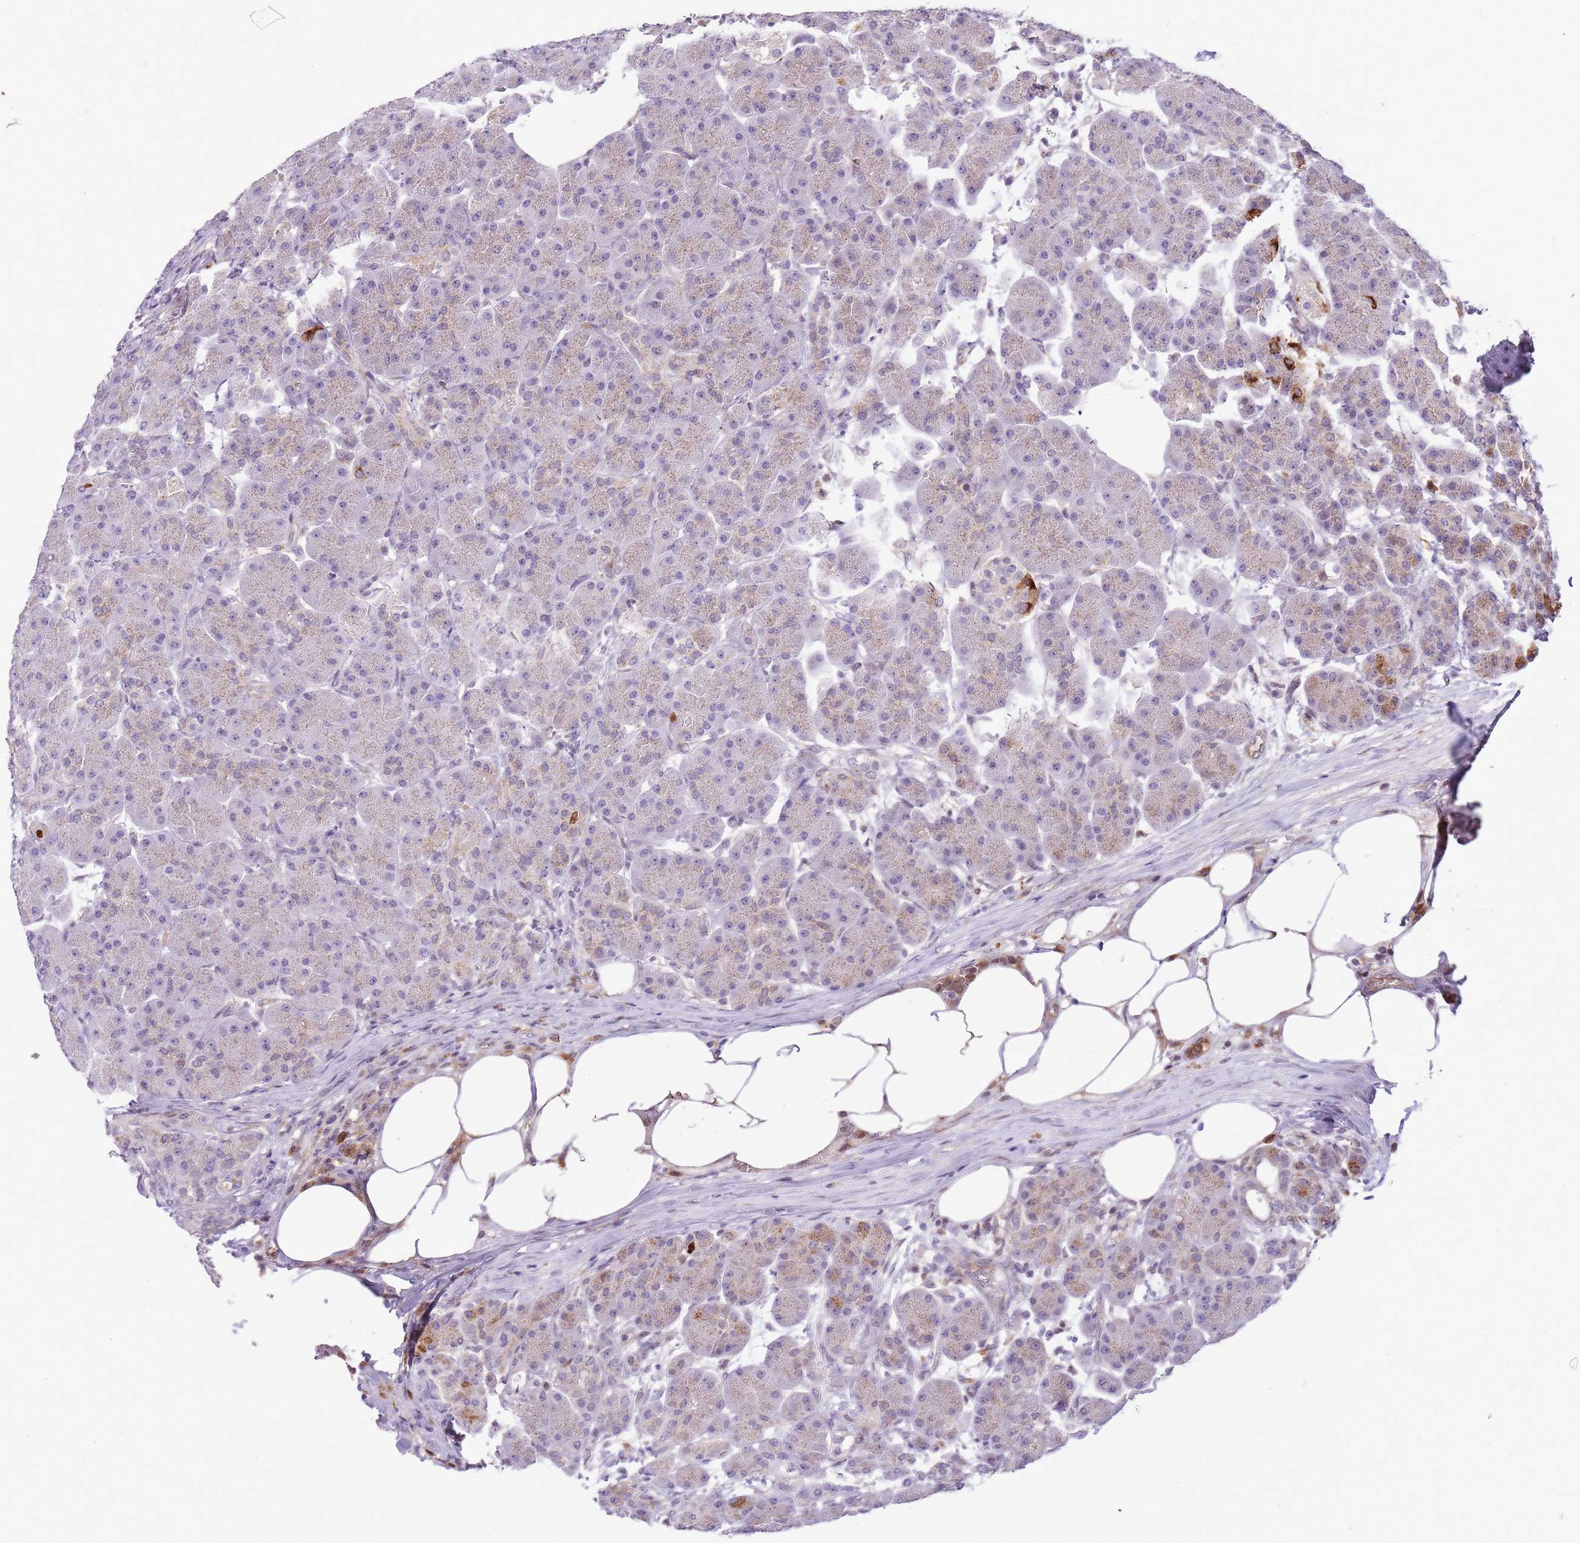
{"staining": {"intensity": "weak", "quantity": "<25%", "location": "cytoplasmic/membranous,nuclear"}, "tissue": "pancreas", "cell_type": "Exocrine glandular cells", "image_type": "normal", "snomed": [{"axis": "morphology", "description": "Normal tissue, NOS"}, {"axis": "topography", "description": "Pancreas"}], "caption": "Histopathology image shows no significant protein expression in exocrine glandular cells of normal pancreas.", "gene": "PCNX1", "patient": {"sex": "male", "age": 63}}